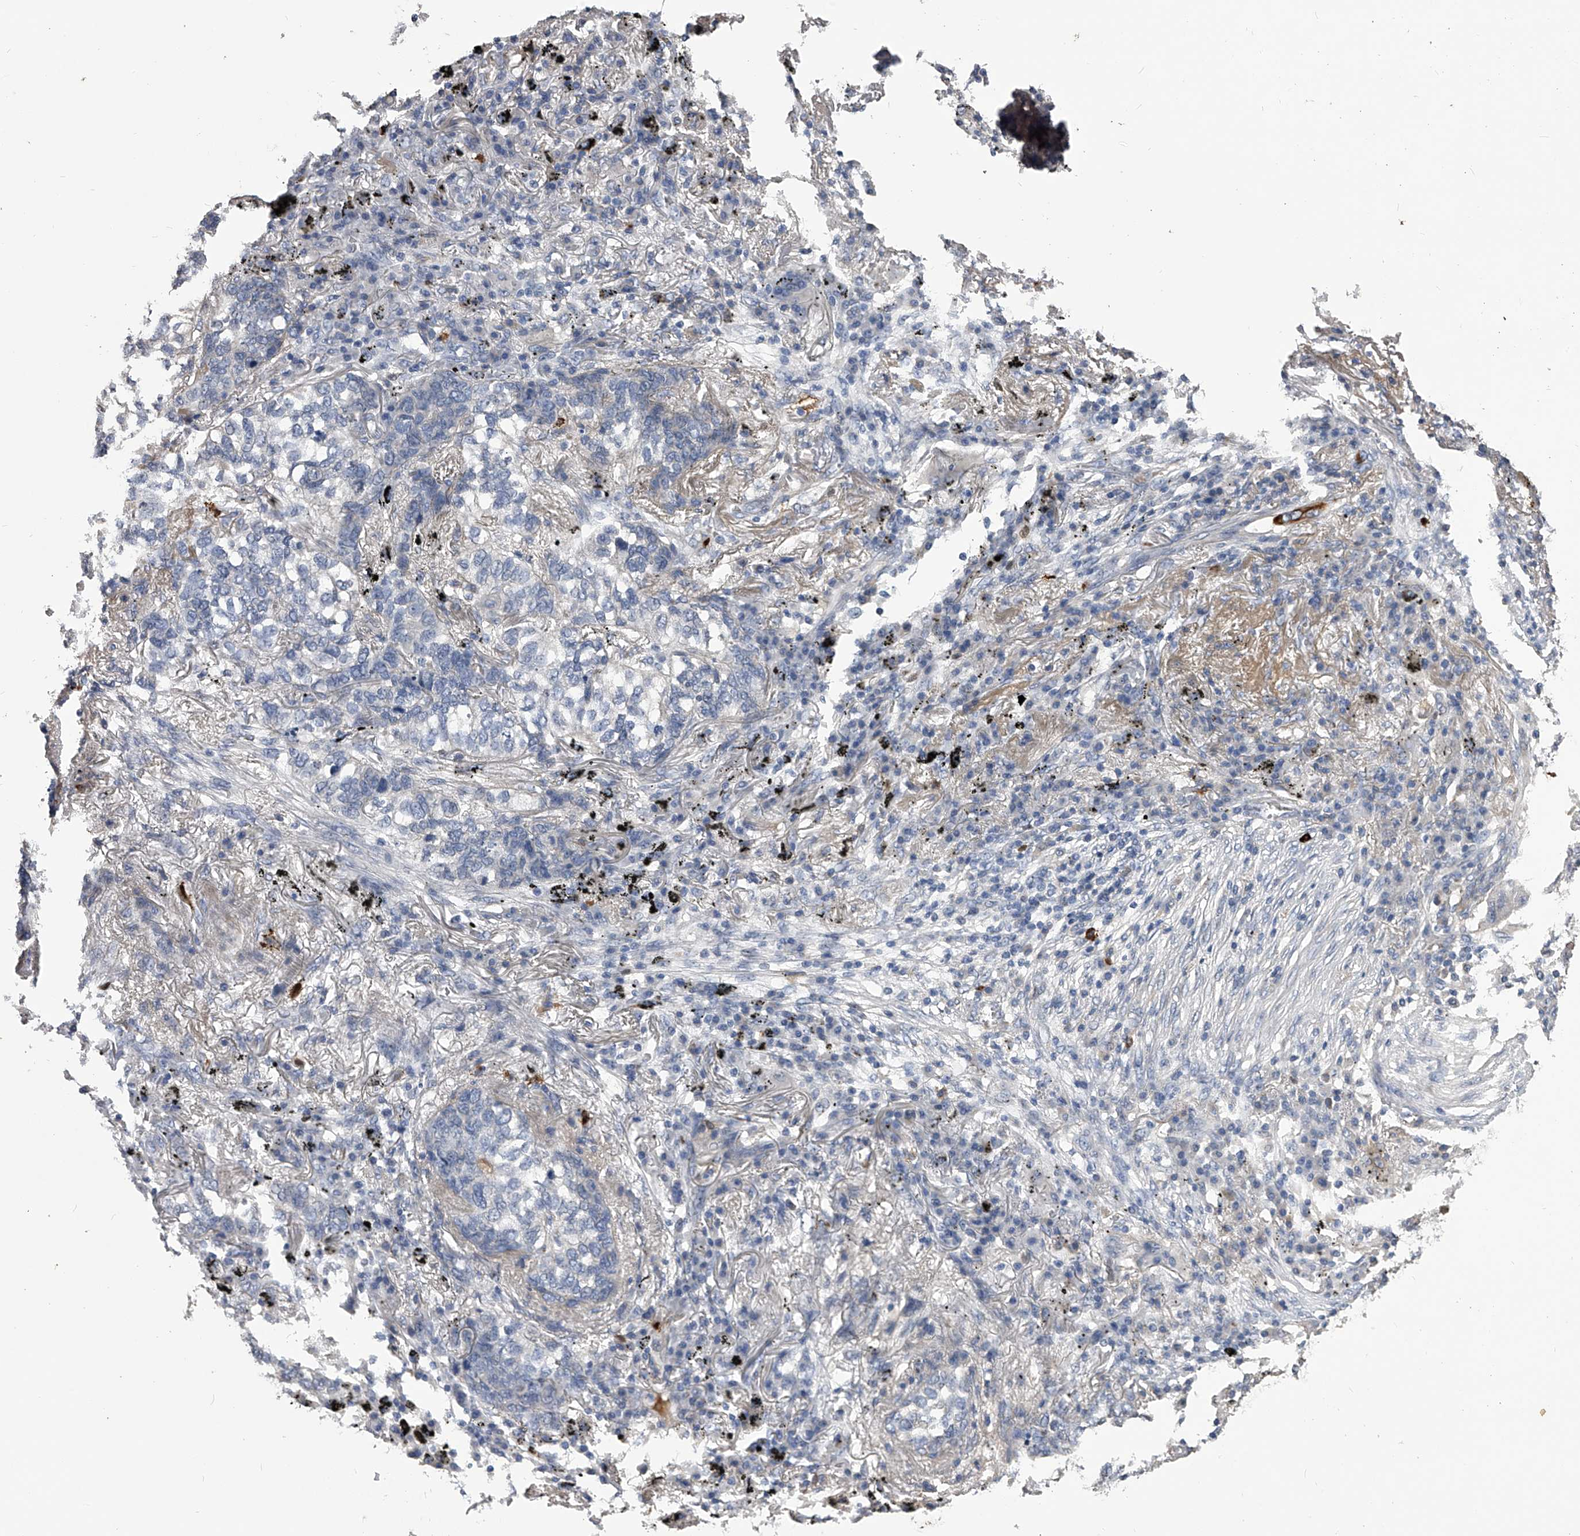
{"staining": {"intensity": "negative", "quantity": "none", "location": "none"}, "tissue": "lung cancer", "cell_type": "Tumor cells", "image_type": "cancer", "snomed": [{"axis": "morphology", "description": "Squamous cell carcinoma, NOS"}, {"axis": "topography", "description": "Lung"}], "caption": "This image is of lung cancer stained with immunohistochemistry (IHC) to label a protein in brown with the nuclei are counter-stained blue. There is no positivity in tumor cells. (Stains: DAB IHC with hematoxylin counter stain, Microscopy: brightfield microscopy at high magnification).", "gene": "MDN1", "patient": {"sex": "female", "age": 63}}